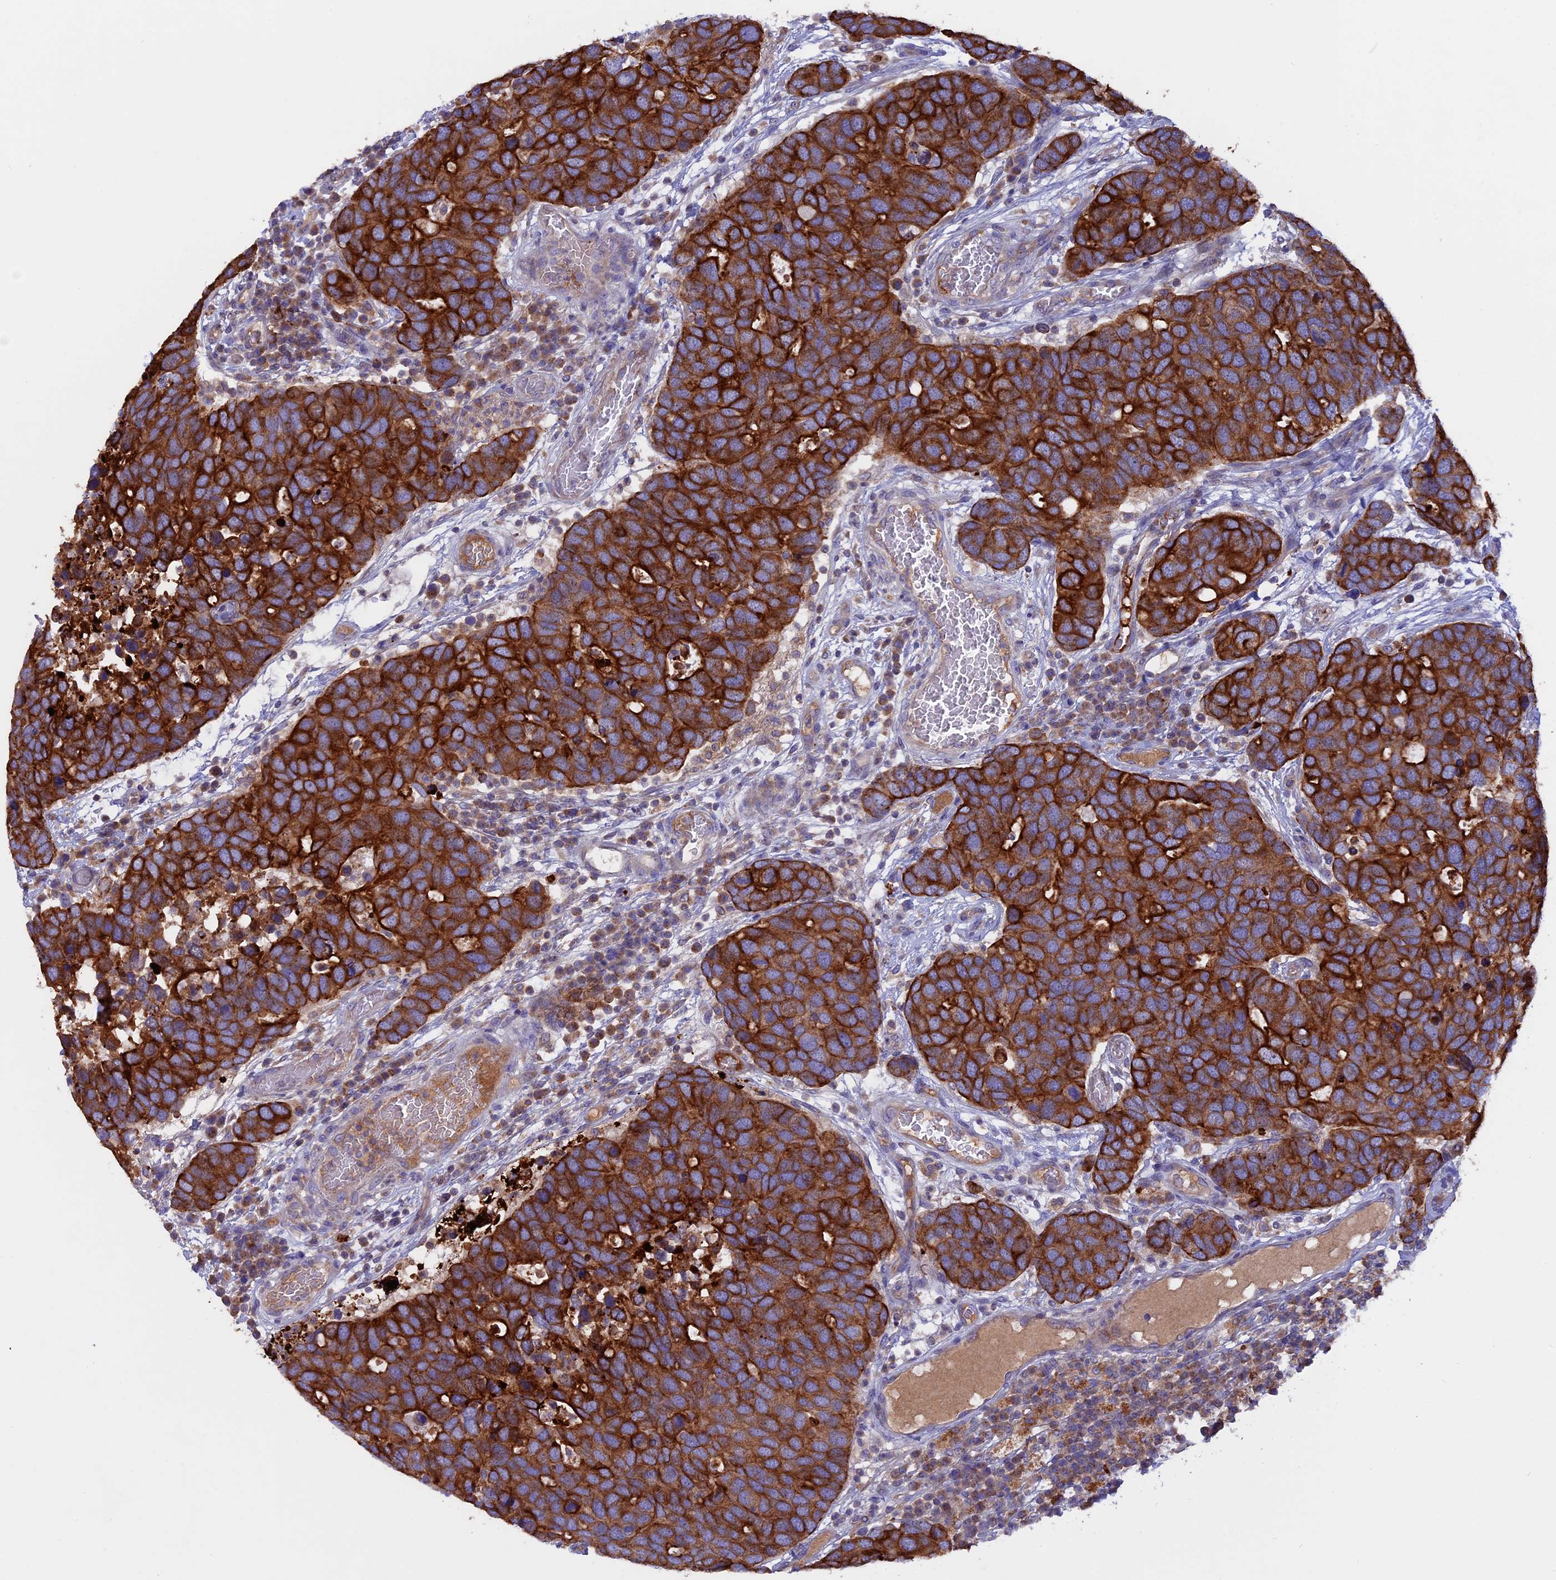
{"staining": {"intensity": "strong", "quantity": ">75%", "location": "cytoplasmic/membranous"}, "tissue": "breast cancer", "cell_type": "Tumor cells", "image_type": "cancer", "snomed": [{"axis": "morphology", "description": "Duct carcinoma"}, {"axis": "topography", "description": "Breast"}], "caption": "DAB immunohistochemical staining of breast cancer demonstrates strong cytoplasmic/membranous protein positivity in approximately >75% of tumor cells.", "gene": "PTPN9", "patient": {"sex": "female", "age": 83}}